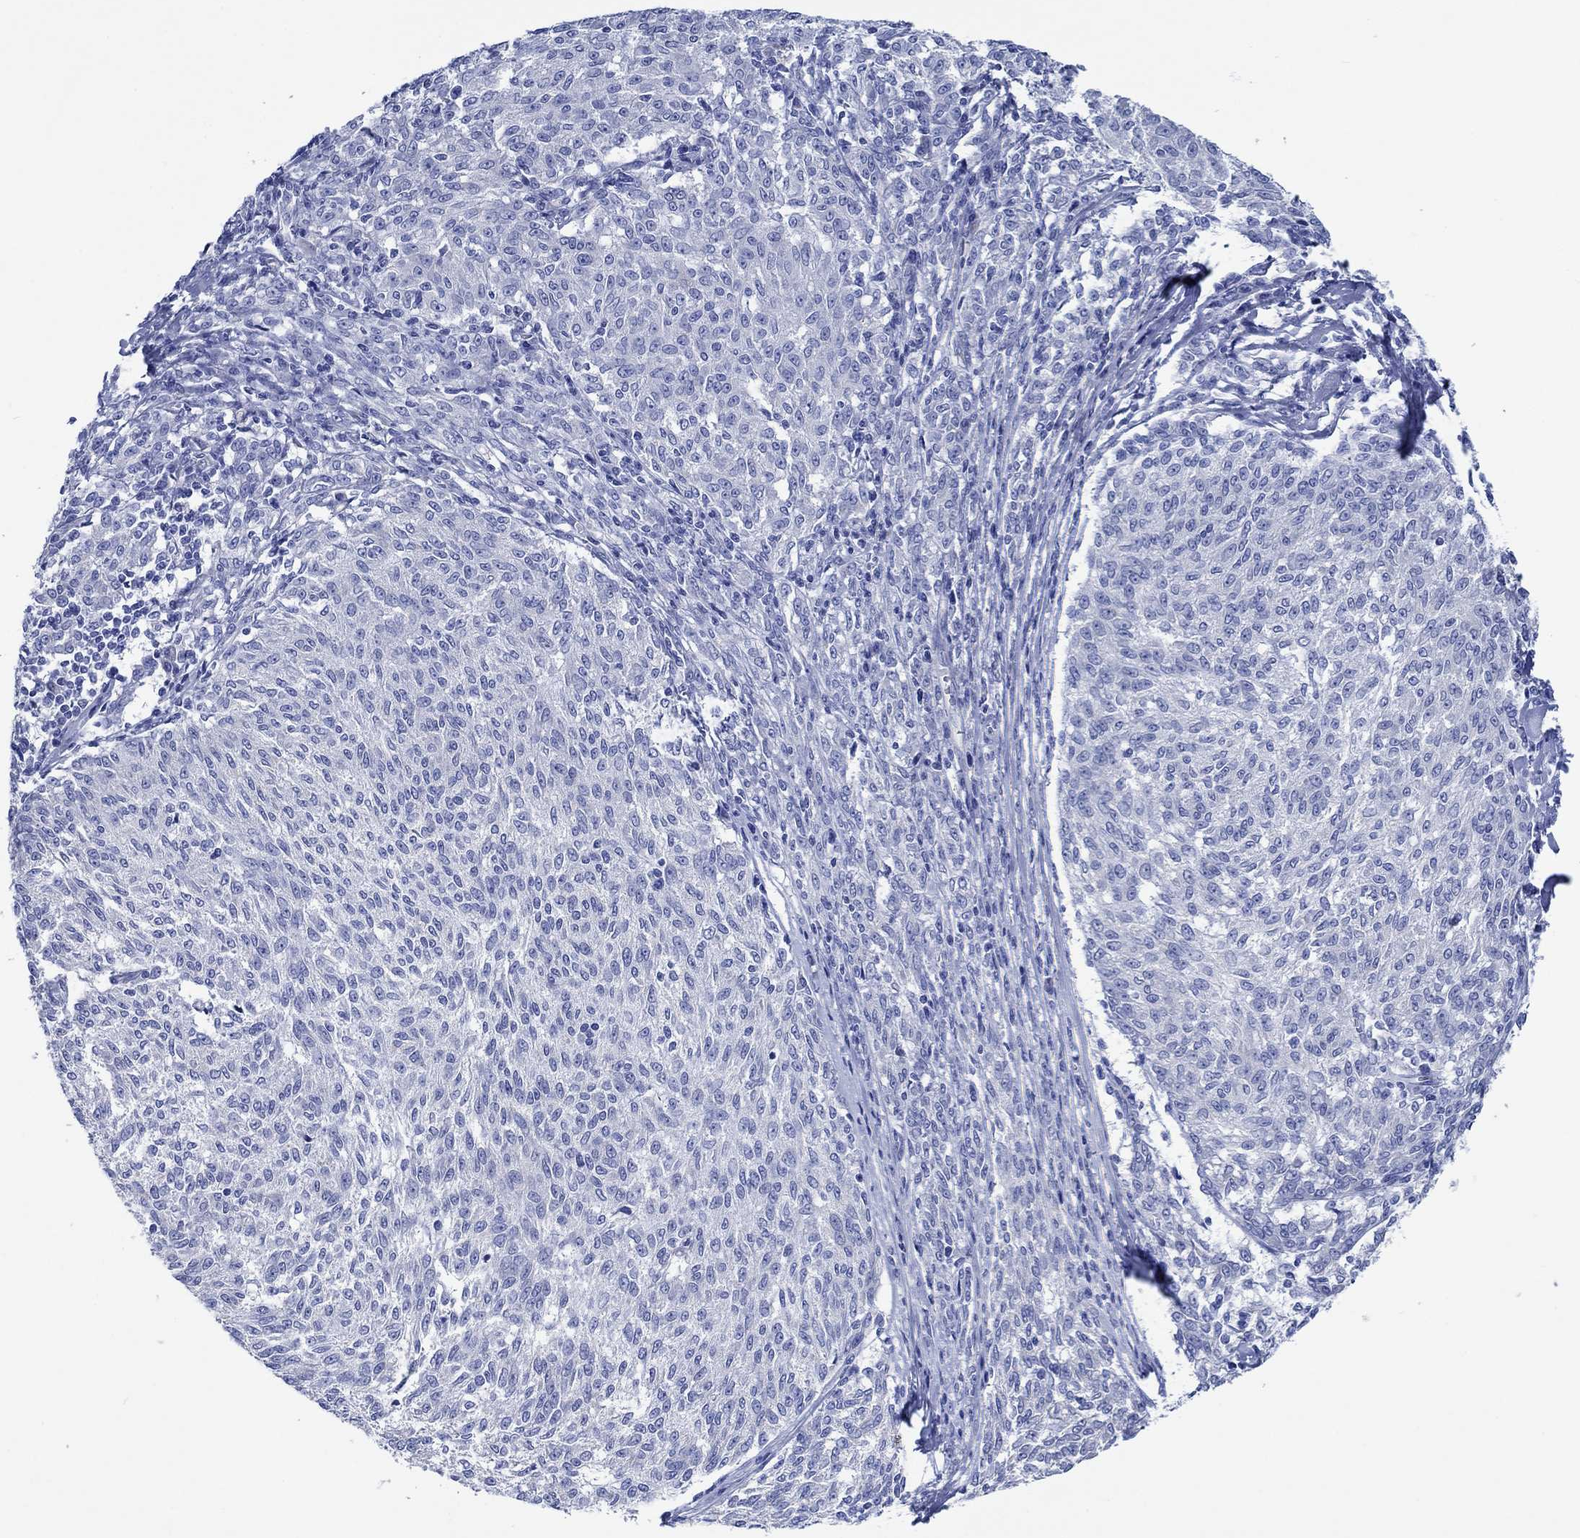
{"staining": {"intensity": "negative", "quantity": "none", "location": "none"}, "tissue": "melanoma", "cell_type": "Tumor cells", "image_type": "cancer", "snomed": [{"axis": "morphology", "description": "Malignant melanoma, NOS"}, {"axis": "topography", "description": "Skin"}], "caption": "This is an IHC micrograph of melanoma. There is no expression in tumor cells.", "gene": "TRIM16", "patient": {"sex": "female", "age": 72}}